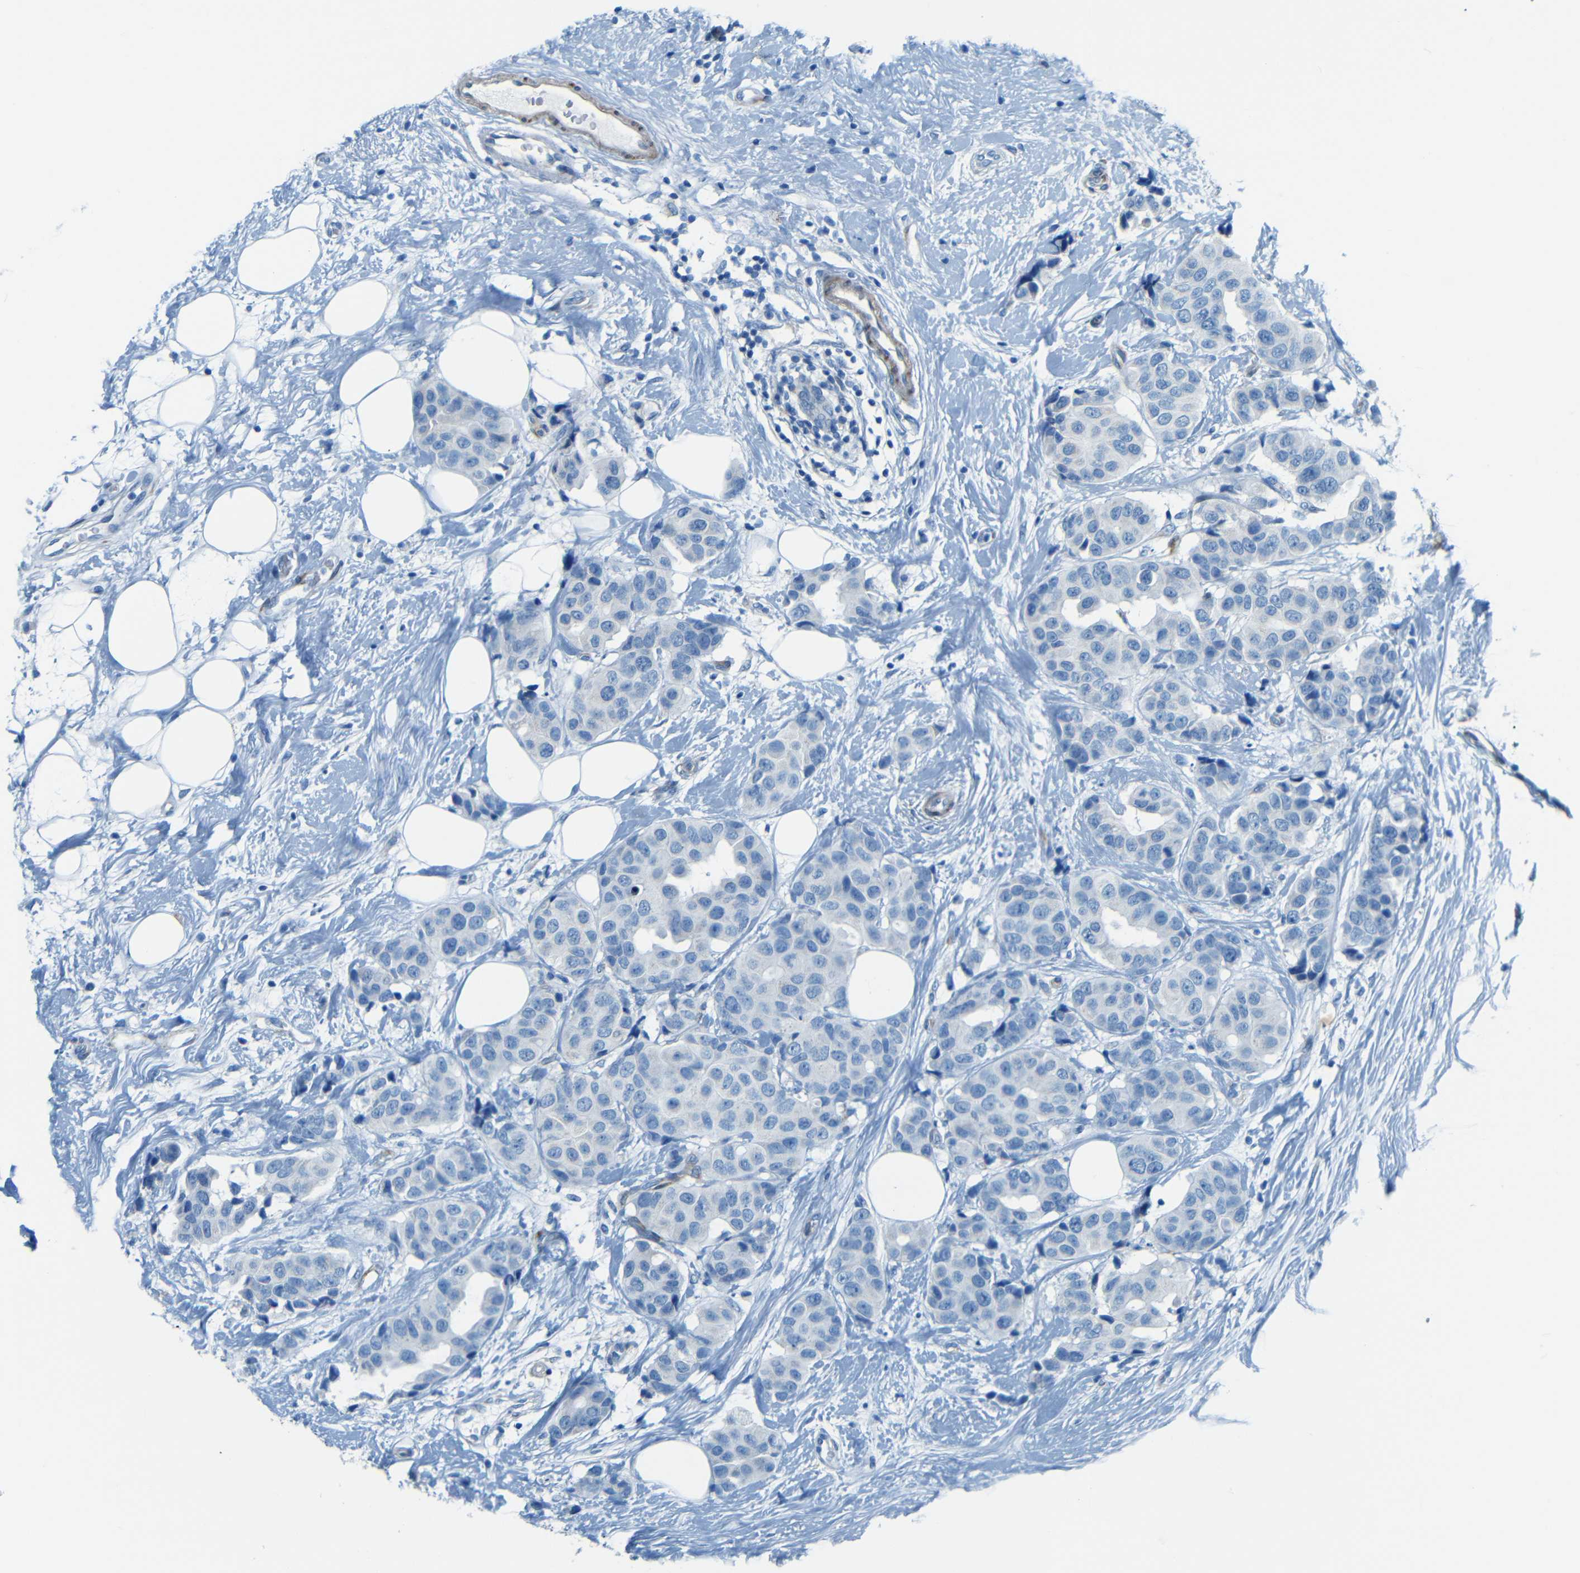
{"staining": {"intensity": "negative", "quantity": "none", "location": "none"}, "tissue": "breast cancer", "cell_type": "Tumor cells", "image_type": "cancer", "snomed": [{"axis": "morphology", "description": "Normal tissue, NOS"}, {"axis": "morphology", "description": "Duct carcinoma"}, {"axis": "topography", "description": "Breast"}], "caption": "Immunohistochemical staining of human breast intraductal carcinoma exhibits no significant staining in tumor cells.", "gene": "MAP2", "patient": {"sex": "female", "age": 39}}